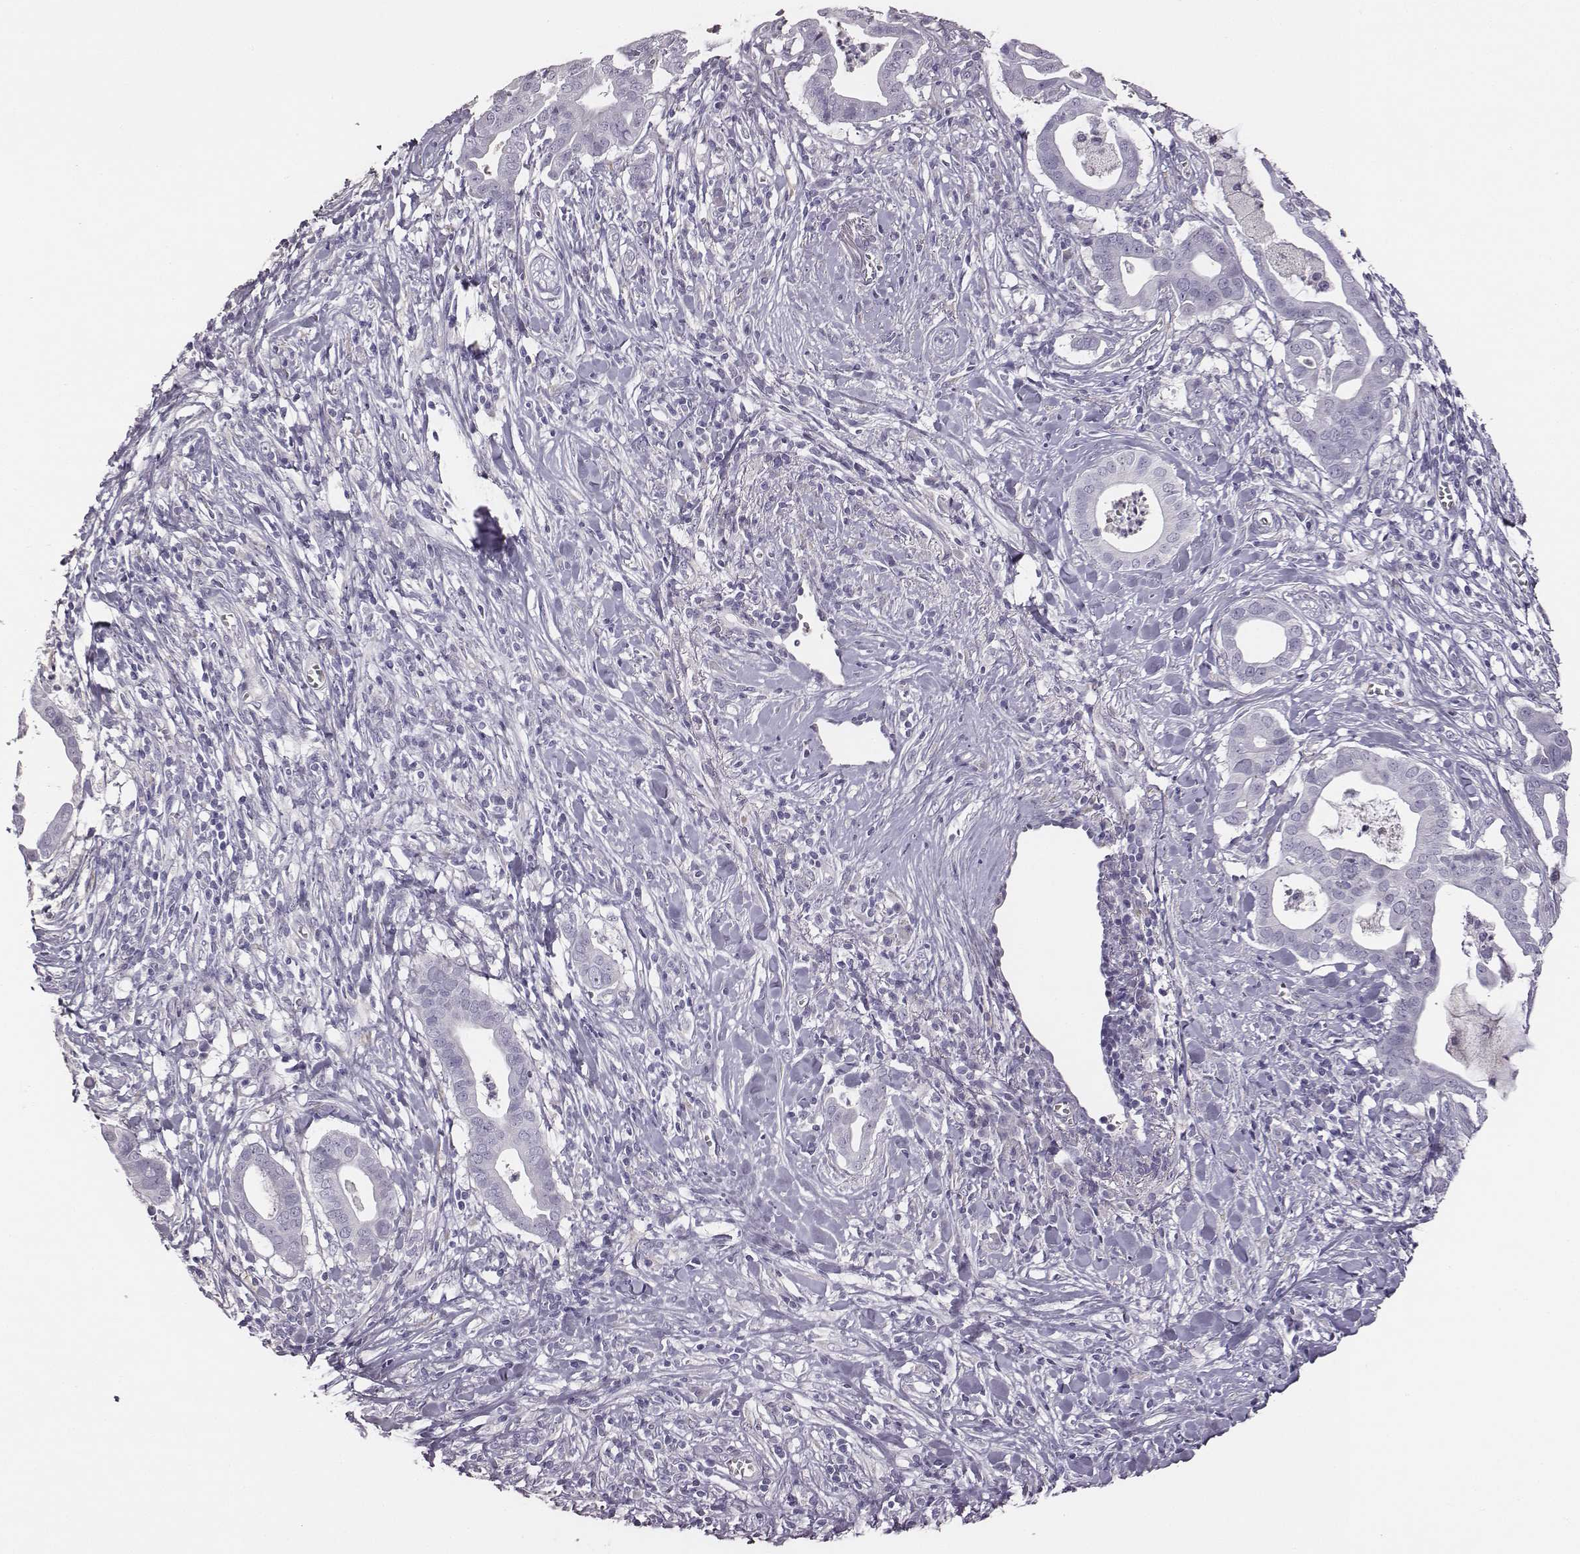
{"staining": {"intensity": "negative", "quantity": "none", "location": "none"}, "tissue": "pancreatic cancer", "cell_type": "Tumor cells", "image_type": "cancer", "snomed": [{"axis": "morphology", "description": "Adenocarcinoma, NOS"}, {"axis": "topography", "description": "Pancreas"}], "caption": "This is an IHC micrograph of human pancreatic cancer (adenocarcinoma). There is no expression in tumor cells.", "gene": "GUCA1A", "patient": {"sex": "male", "age": 61}}